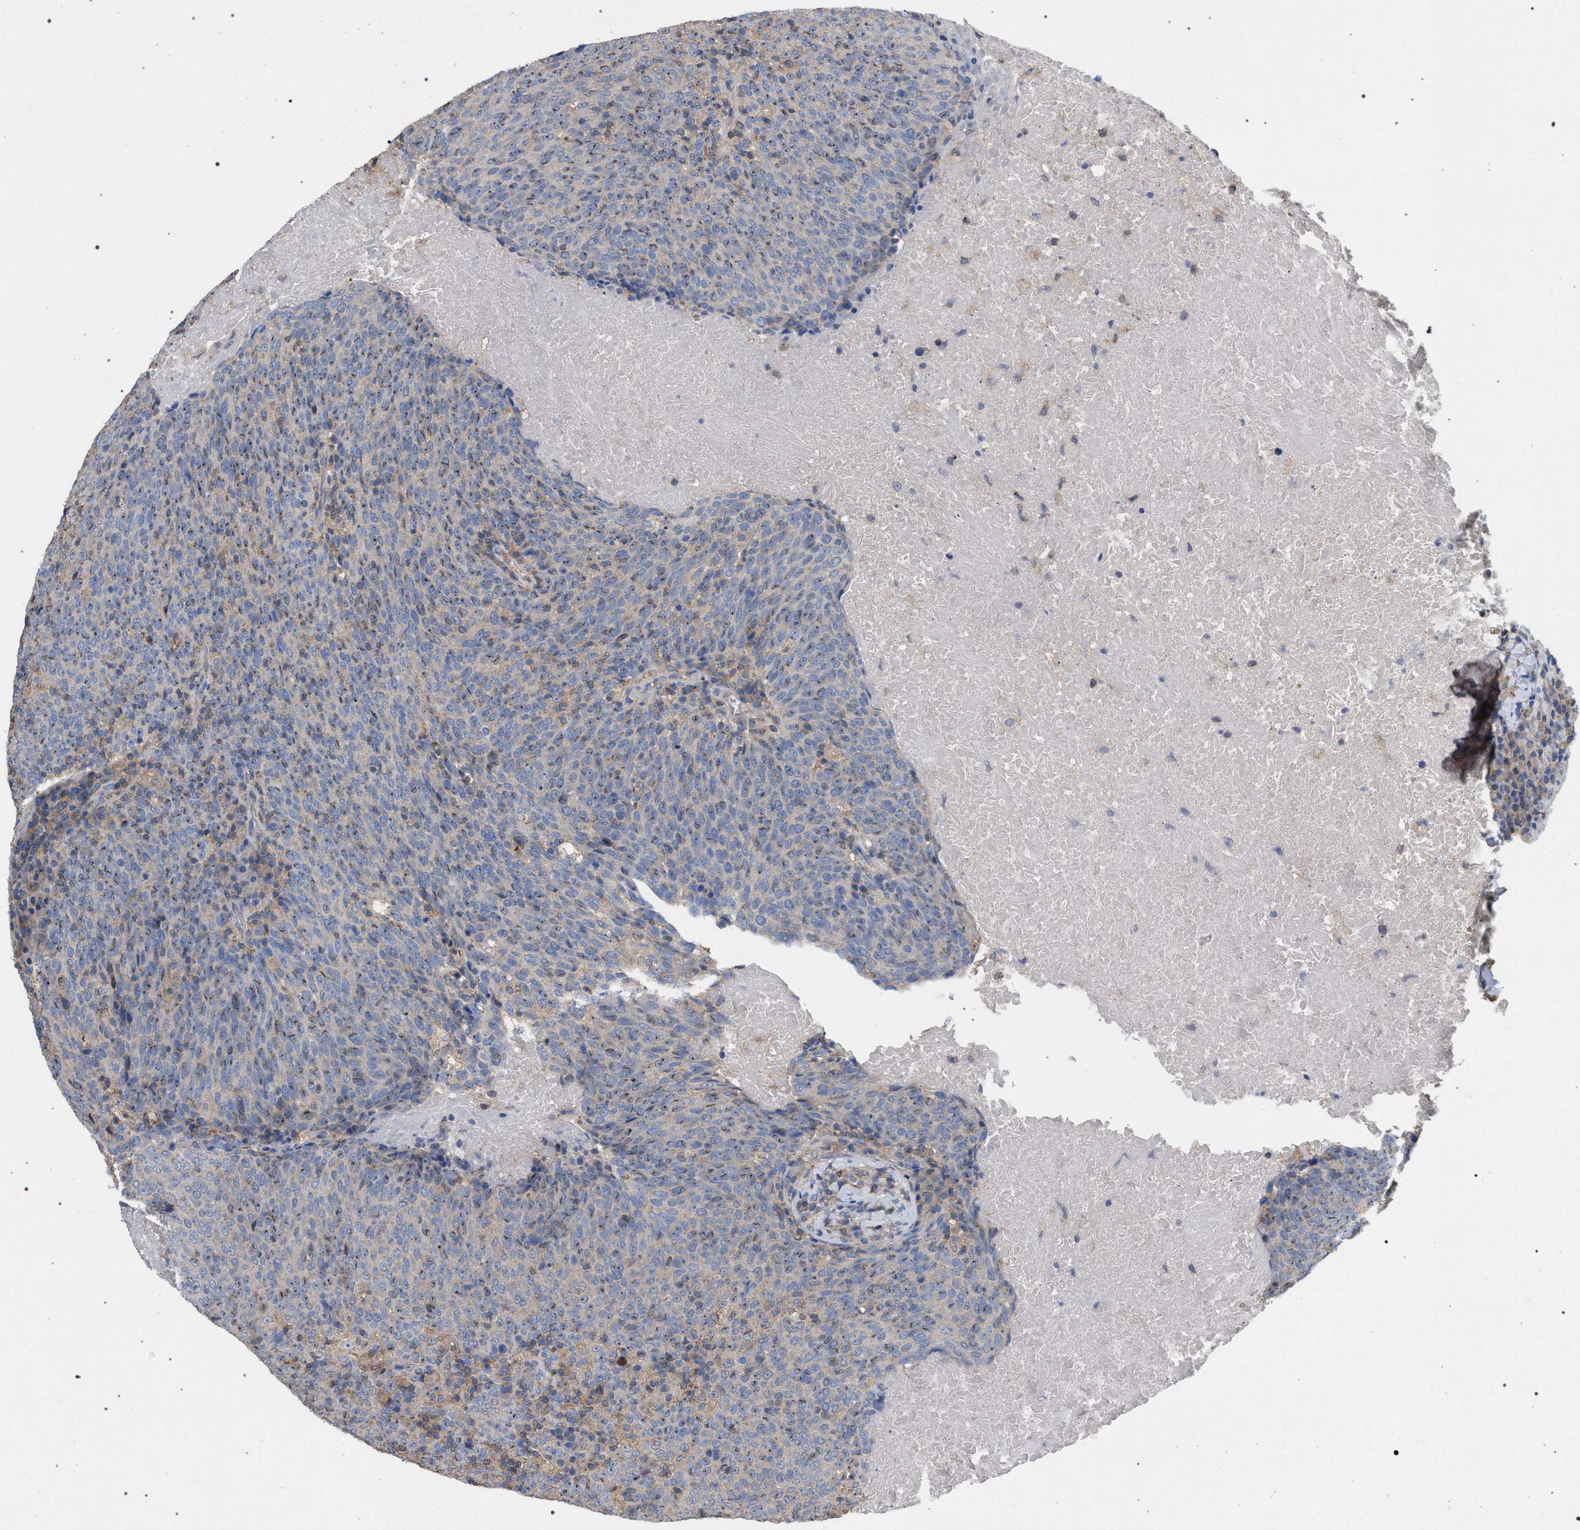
{"staining": {"intensity": "weak", "quantity": "<25%", "location": "cytoplasmic/membranous"}, "tissue": "head and neck cancer", "cell_type": "Tumor cells", "image_type": "cancer", "snomed": [{"axis": "morphology", "description": "Squamous cell carcinoma, NOS"}, {"axis": "morphology", "description": "Squamous cell carcinoma, metastatic, NOS"}, {"axis": "topography", "description": "Lymph node"}, {"axis": "topography", "description": "Head-Neck"}], "caption": "DAB (3,3'-diaminobenzidine) immunohistochemical staining of head and neck cancer (squamous cell carcinoma) exhibits no significant positivity in tumor cells. The staining is performed using DAB brown chromogen with nuclei counter-stained in using hematoxylin.", "gene": "VPS13A", "patient": {"sex": "male", "age": 62}}